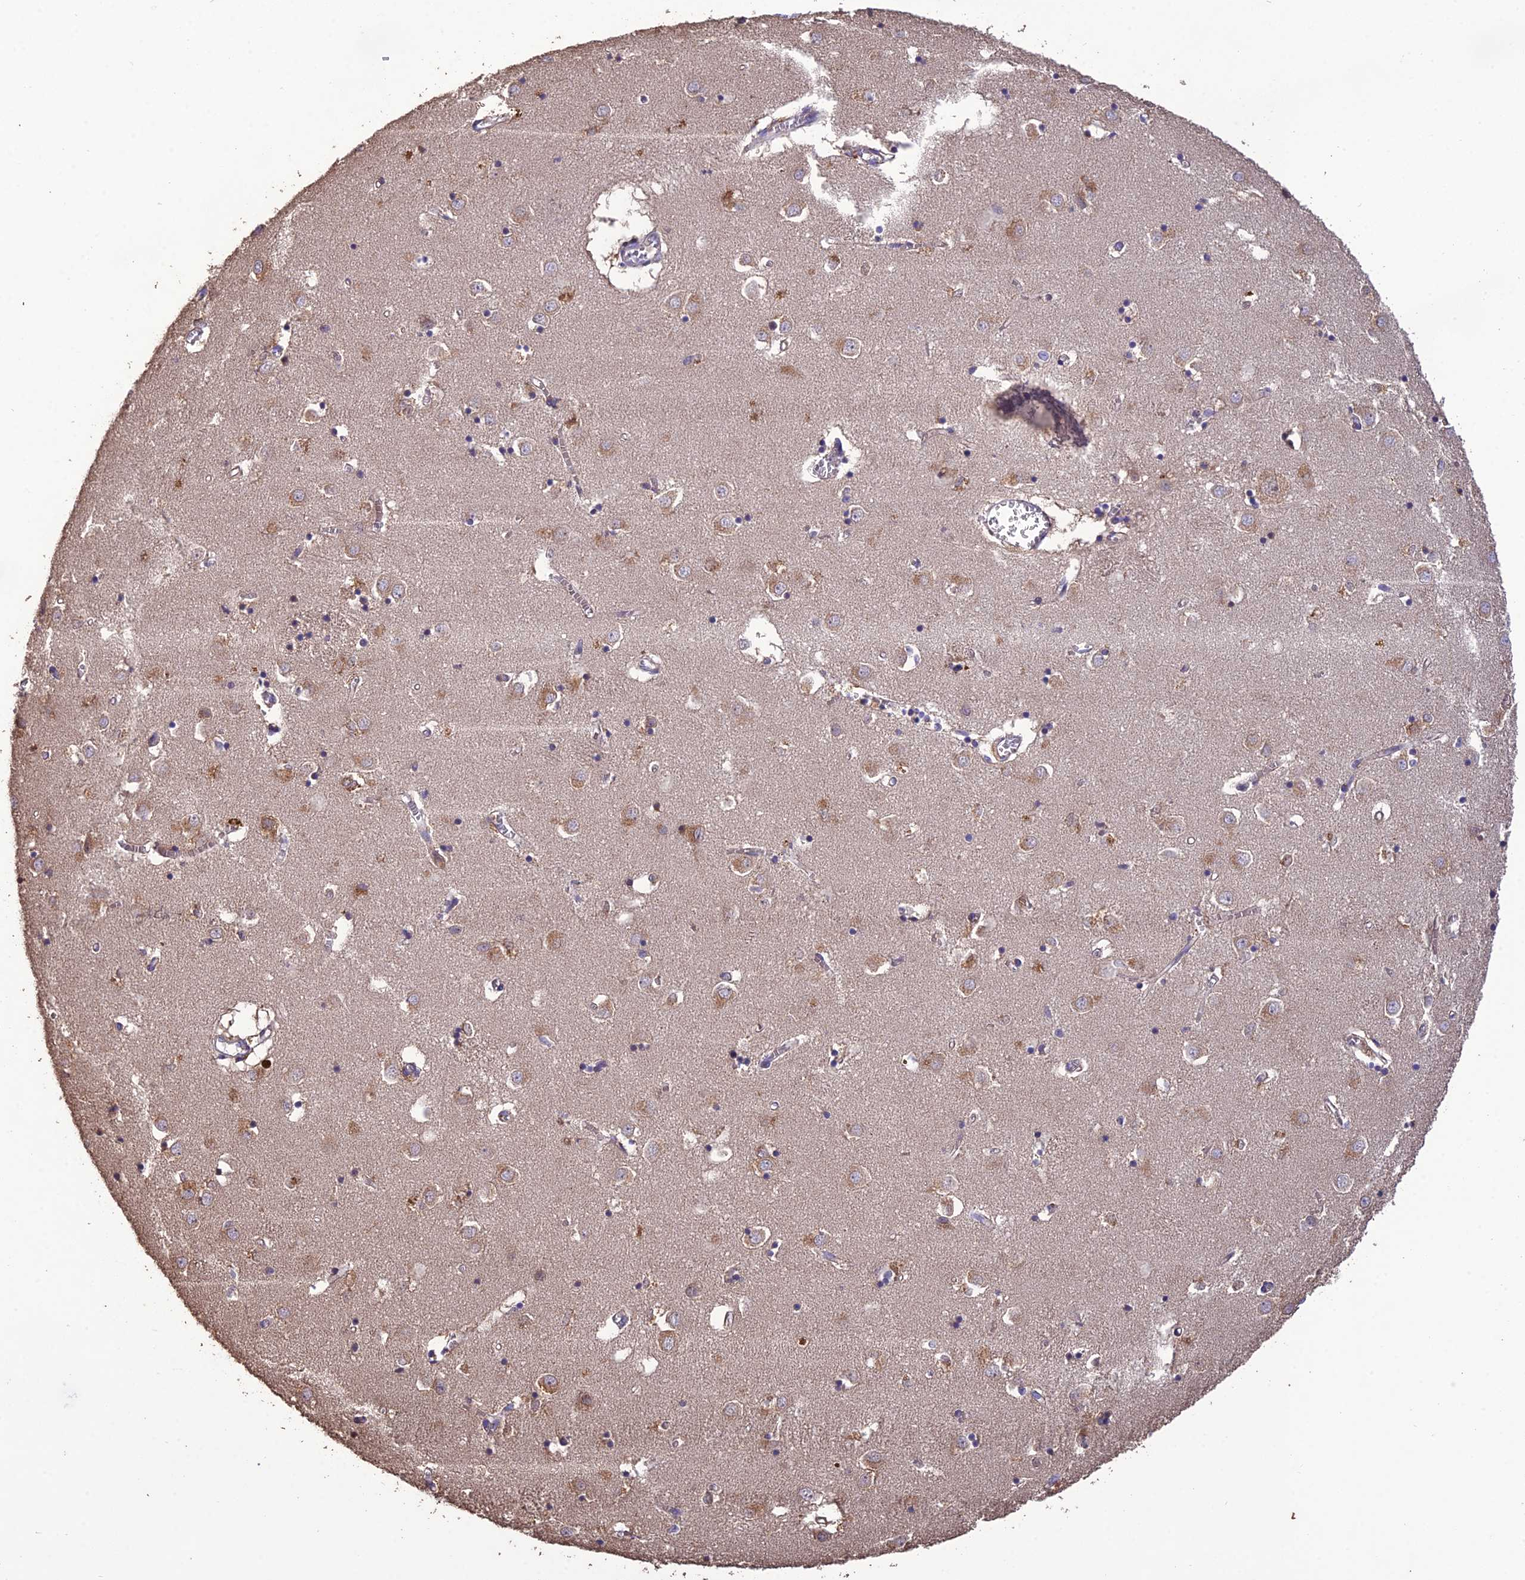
{"staining": {"intensity": "weak", "quantity": "<25%", "location": "cytoplasmic/membranous"}, "tissue": "caudate", "cell_type": "Glial cells", "image_type": "normal", "snomed": [{"axis": "morphology", "description": "Normal tissue, NOS"}, {"axis": "topography", "description": "Lateral ventricle wall"}], "caption": "An immunohistochemistry (IHC) photomicrograph of benign caudate is shown. There is no staining in glial cells of caudate. (DAB IHC visualized using brightfield microscopy, high magnification).", "gene": "MIOS", "patient": {"sex": "male", "age": 70}}